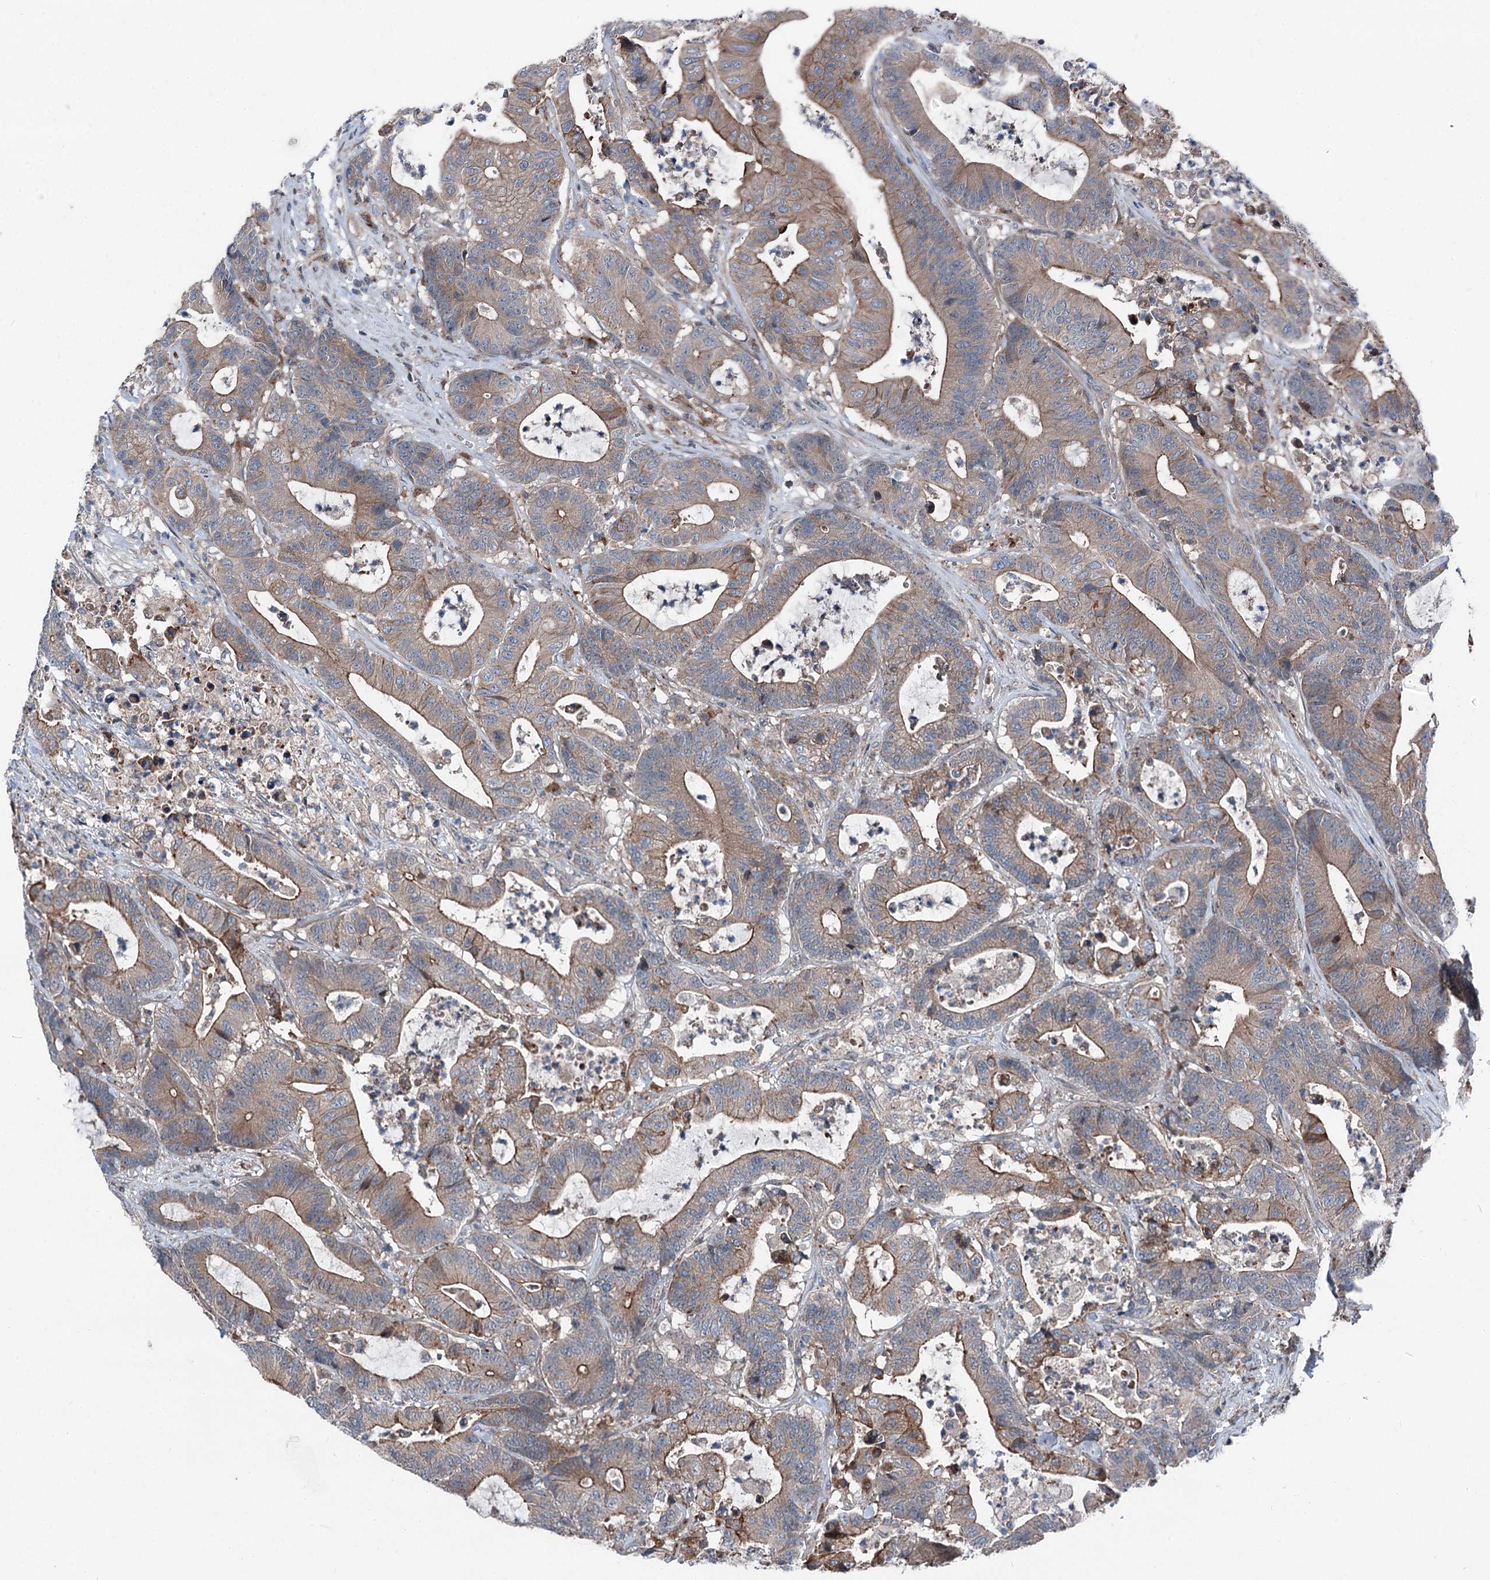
{"staining": {"intensity": "moderate", "quantity": ">75%", "location": "cytoplasmic/membranous"}, "tissue": "colorectal cancer", "cell_type": "Tumor cells", "image_type": "cancer", "snomed": [{"axis": "morphology", "description": "Adenocarcinoma, NOS"}, {"axis": "topography", "description": "Colon"}], "caption": "DAB immunohistochemical staining of human adenocarcinoma (colorectal) shows moderate cytoplasmic/membranous protein positivity in about >75% of tumor cells.", "gene": "POLR1D", "patient": {"sex": "female", "age": 84}}